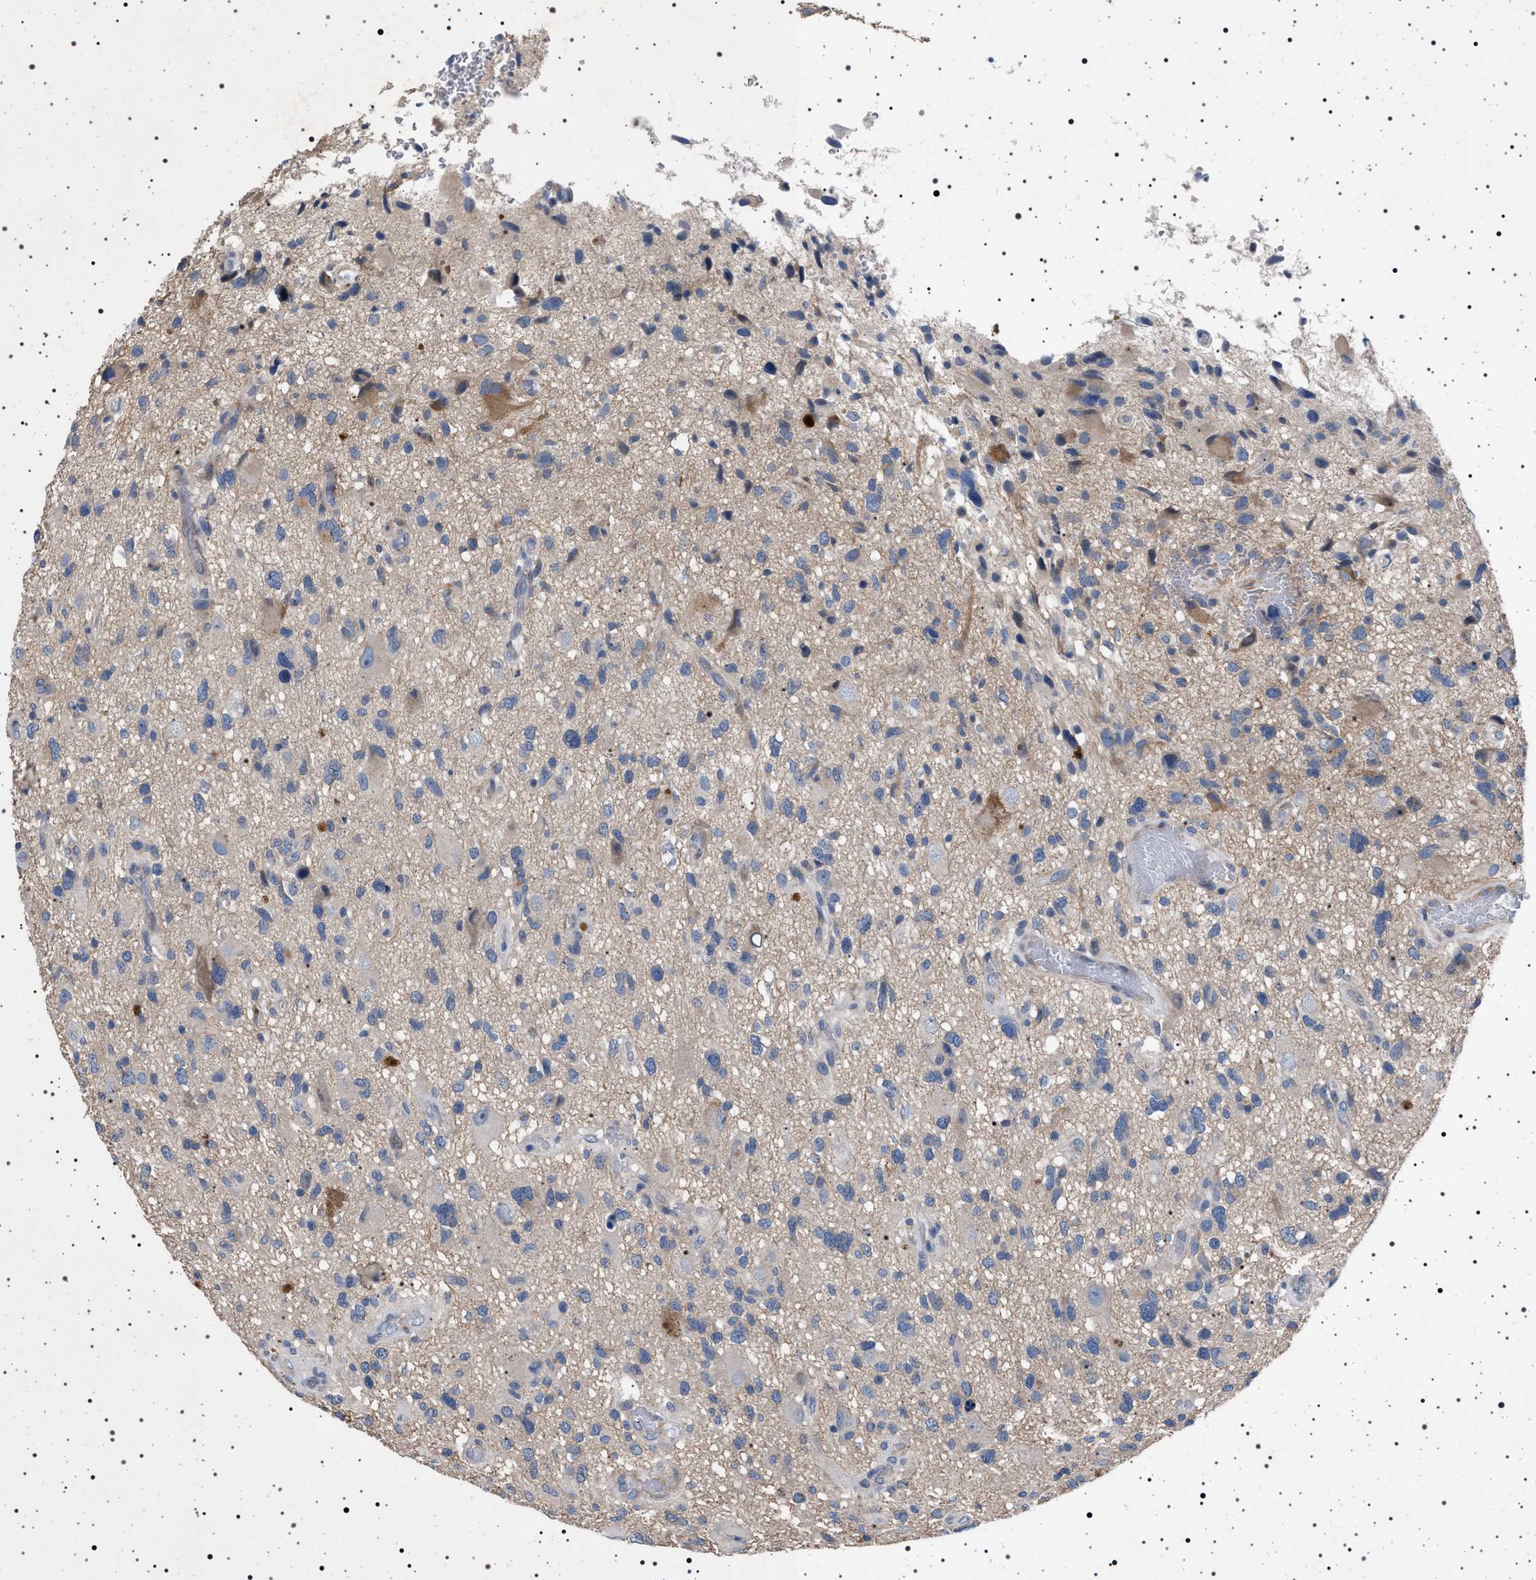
{"staining": {"intensity": "negative", "quantity": "none", "location": "none"}, "tissue": "glioma", "cell_type": "Tumor cells", "image_type": "cancer", "snomed": [{"axis": "morphology", "description": "Glioma, malignant, High grade"}, {"axis": "topography", "description": "Brain"}], "caption": "A photomicrograph of malignant glioma (high-grade) stained for a protein reveals no brown staining in tumor cells.", "gene": "NAT9", "patient": {"sex": "male", "age": 33}}